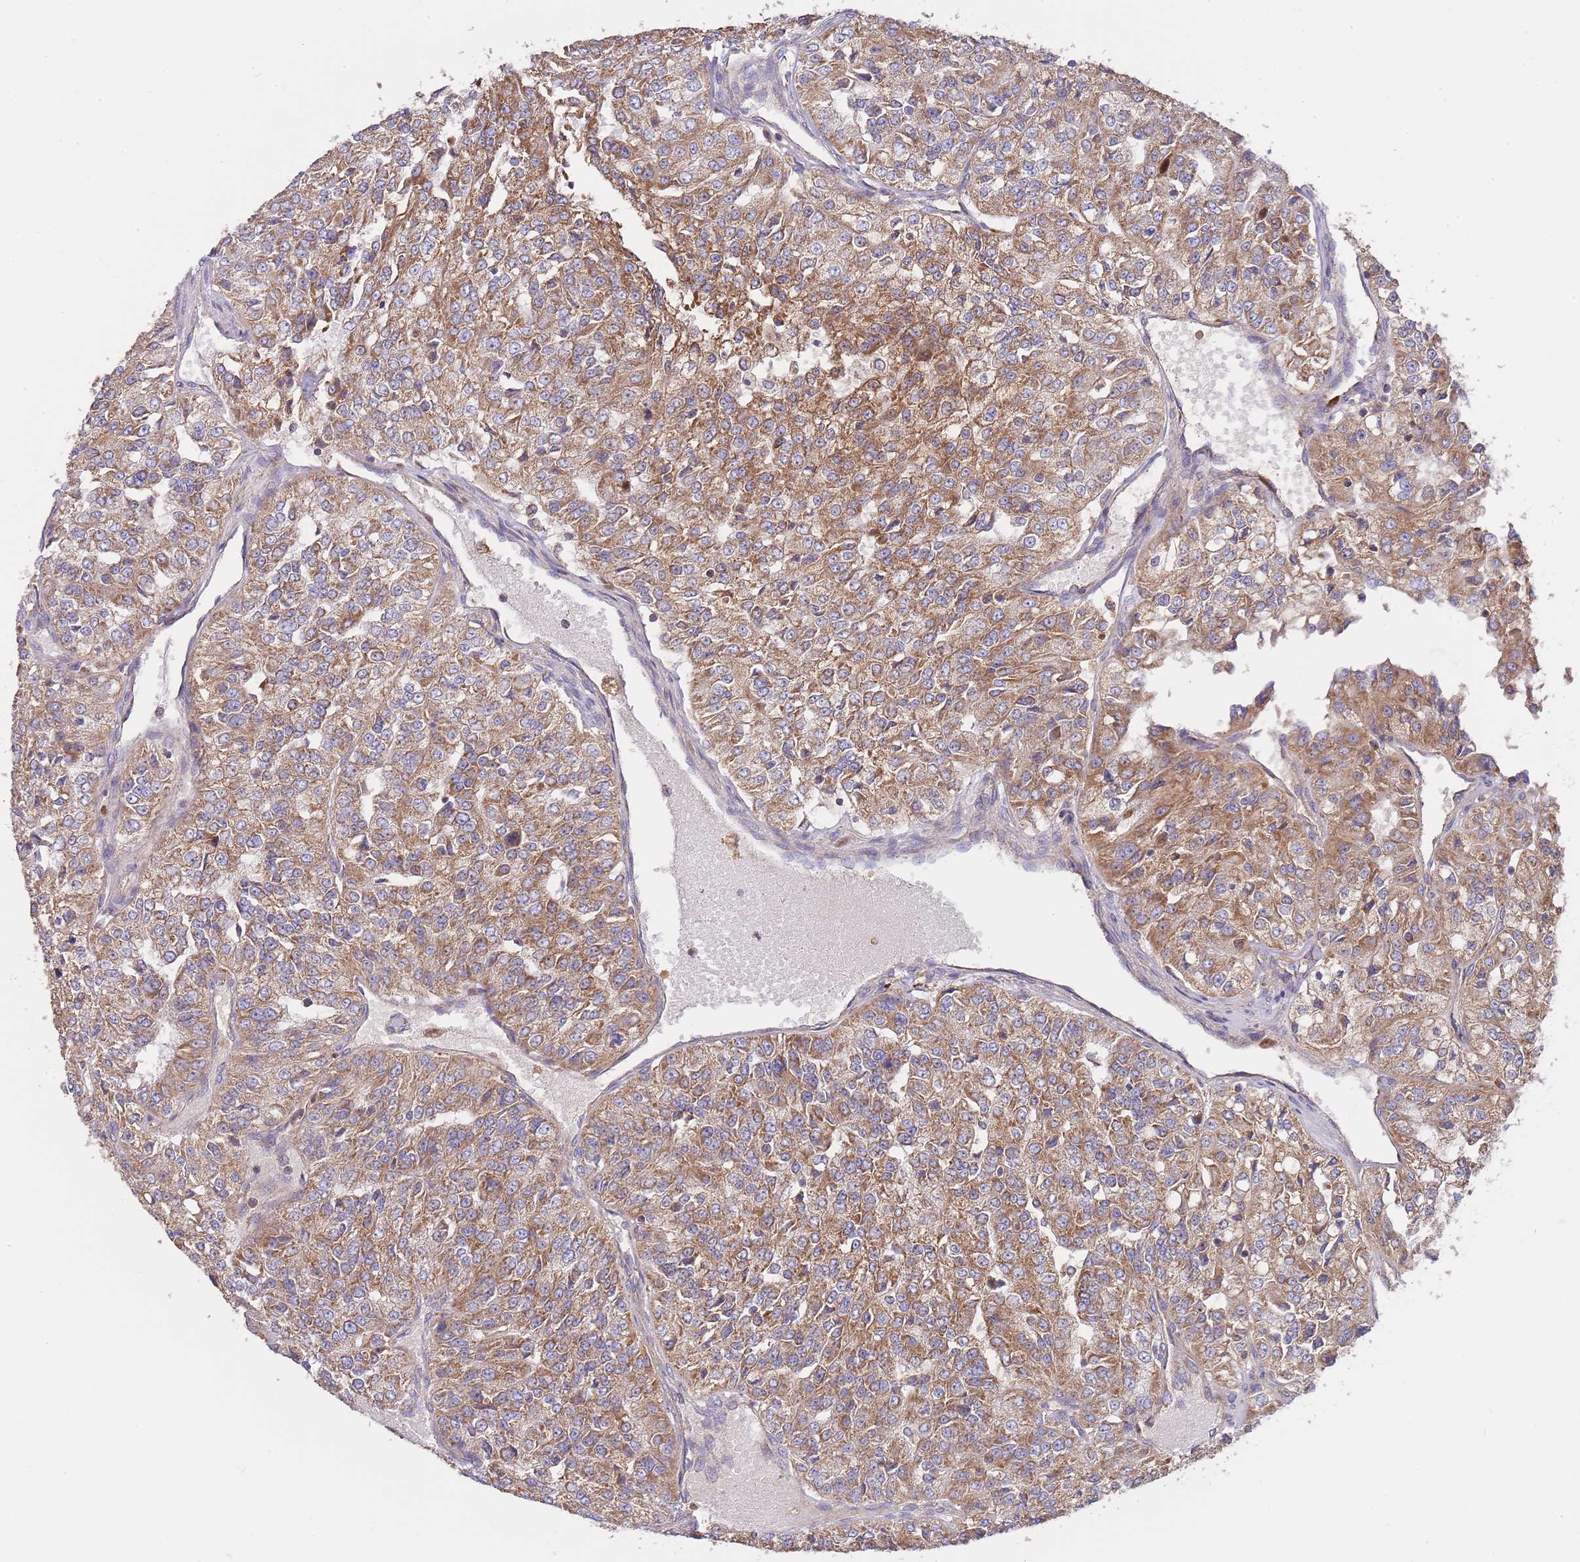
{"staining": {"intensity": "moderate", "quantity": ">75%", "location": "cytoplasmic/membranous"}, "tissue": "renal cancer", "cell_type": "Tumor cells", "image_type": "cancer", "snomed": [{"axis": "morphology", "description": "Adenocarcinoma, NOS"}, {"axis": "topography", "description": "Kidney"}], "caption": "IHC staining of renal adenocarcinoma, which exhibits medium levels of moderate cytoplasmic/membranous staining in approximately >75% of tumor cells indicating moderate cytoplasmic/membranous protein positivity. The staining was performed using DAB (3,3'-diaminobenzidine) (brown) for protein detection and nuclei were counterstained in hematoxylin (blue).", "gene": "DNAJA3", "patient": {"sex": "female", "age": 63}}